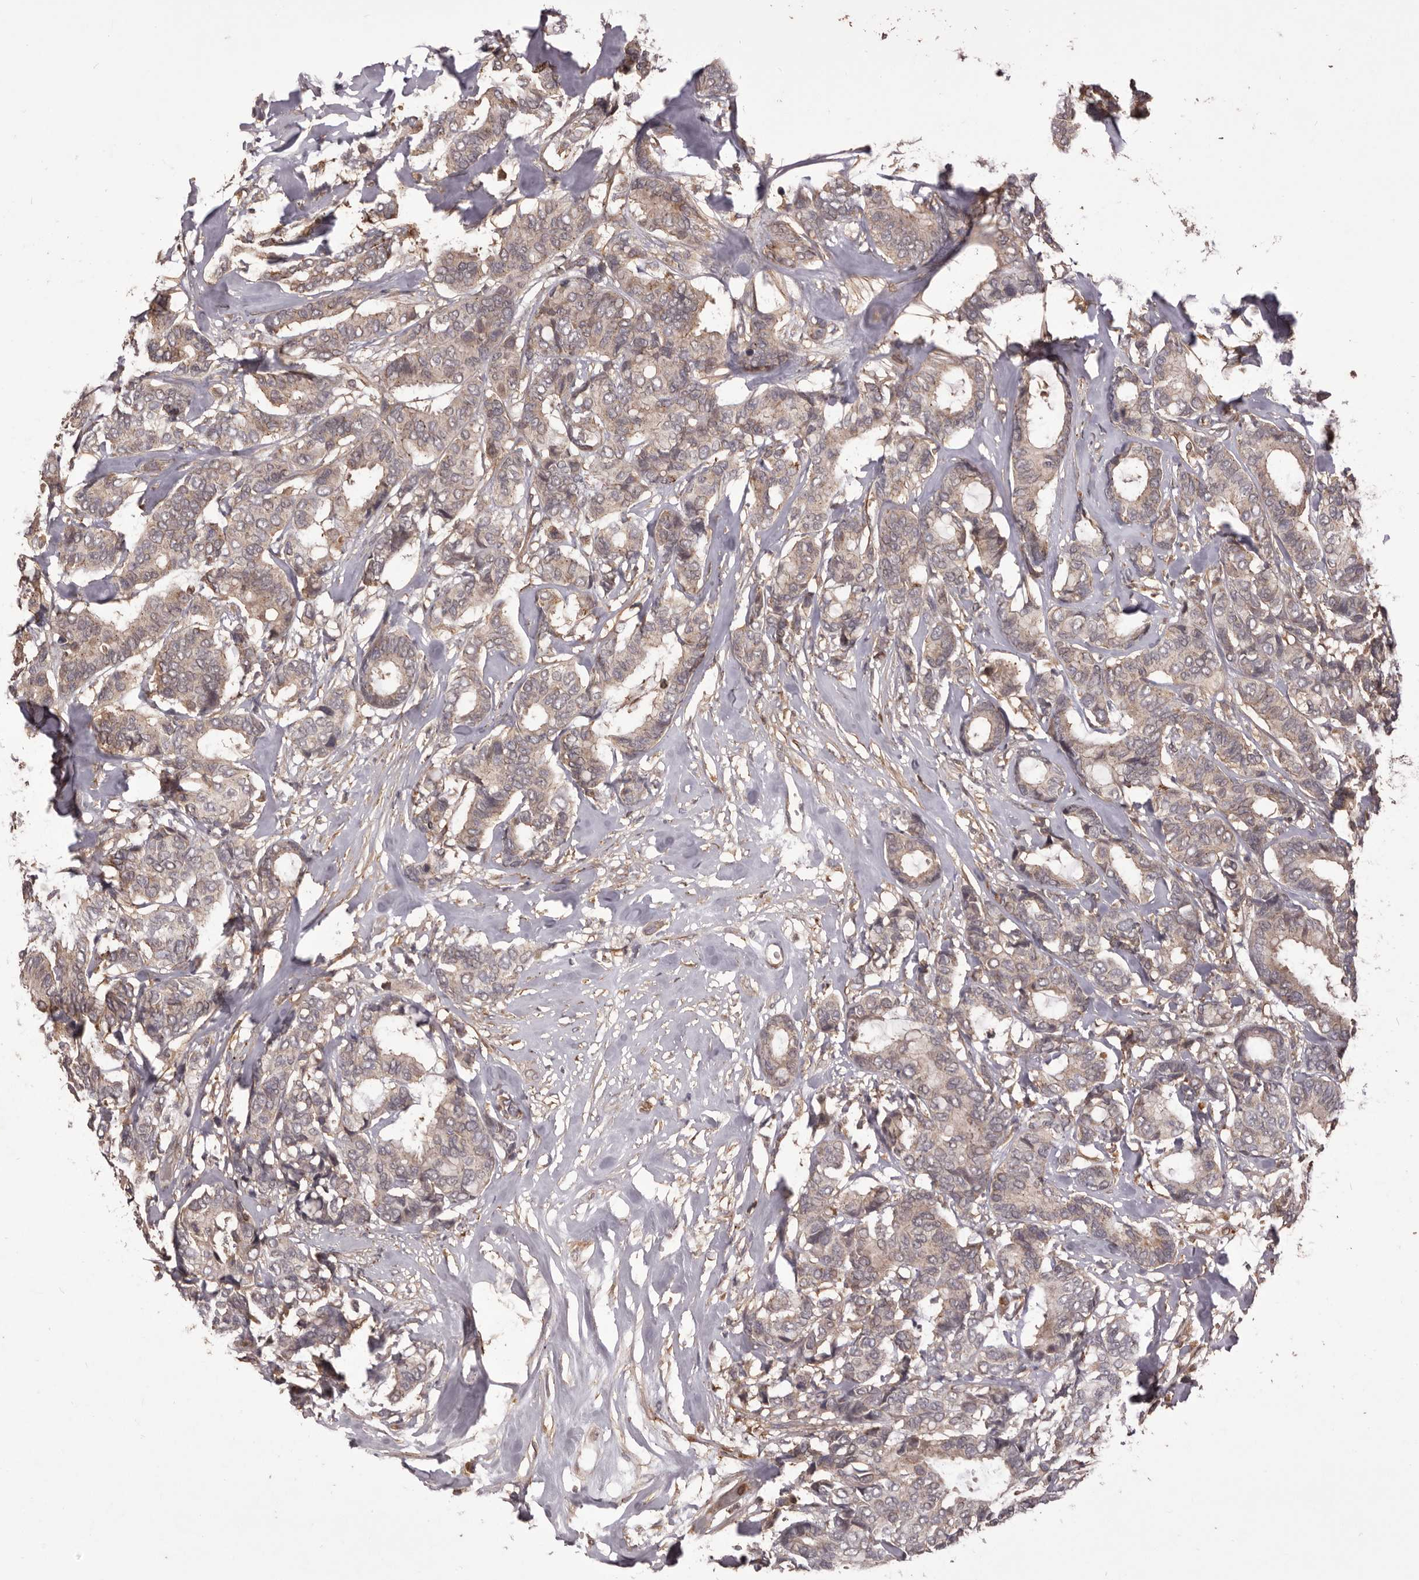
{"staining": {"intensity": "weak", "quantity": "25%-75%", "location": "cytoplasmic/membranous"}, "tissue": "breast cancer", "cell_type": "Tumor cells", "image_type": "cancer", "snomed": [{"axis": "morphology", "description": "Duct carcinoma"}, {"axis": "topography", "description": "Breast"}], "caption": "This is a photomicrograph of IHC staining of invasive ductal carcinoma (breast), which shows weak positivity in the cytoplasmic/membranous of tumor cells.", "gene": "GLIPR2", "patient": {"sex": "female", "age": 87}}